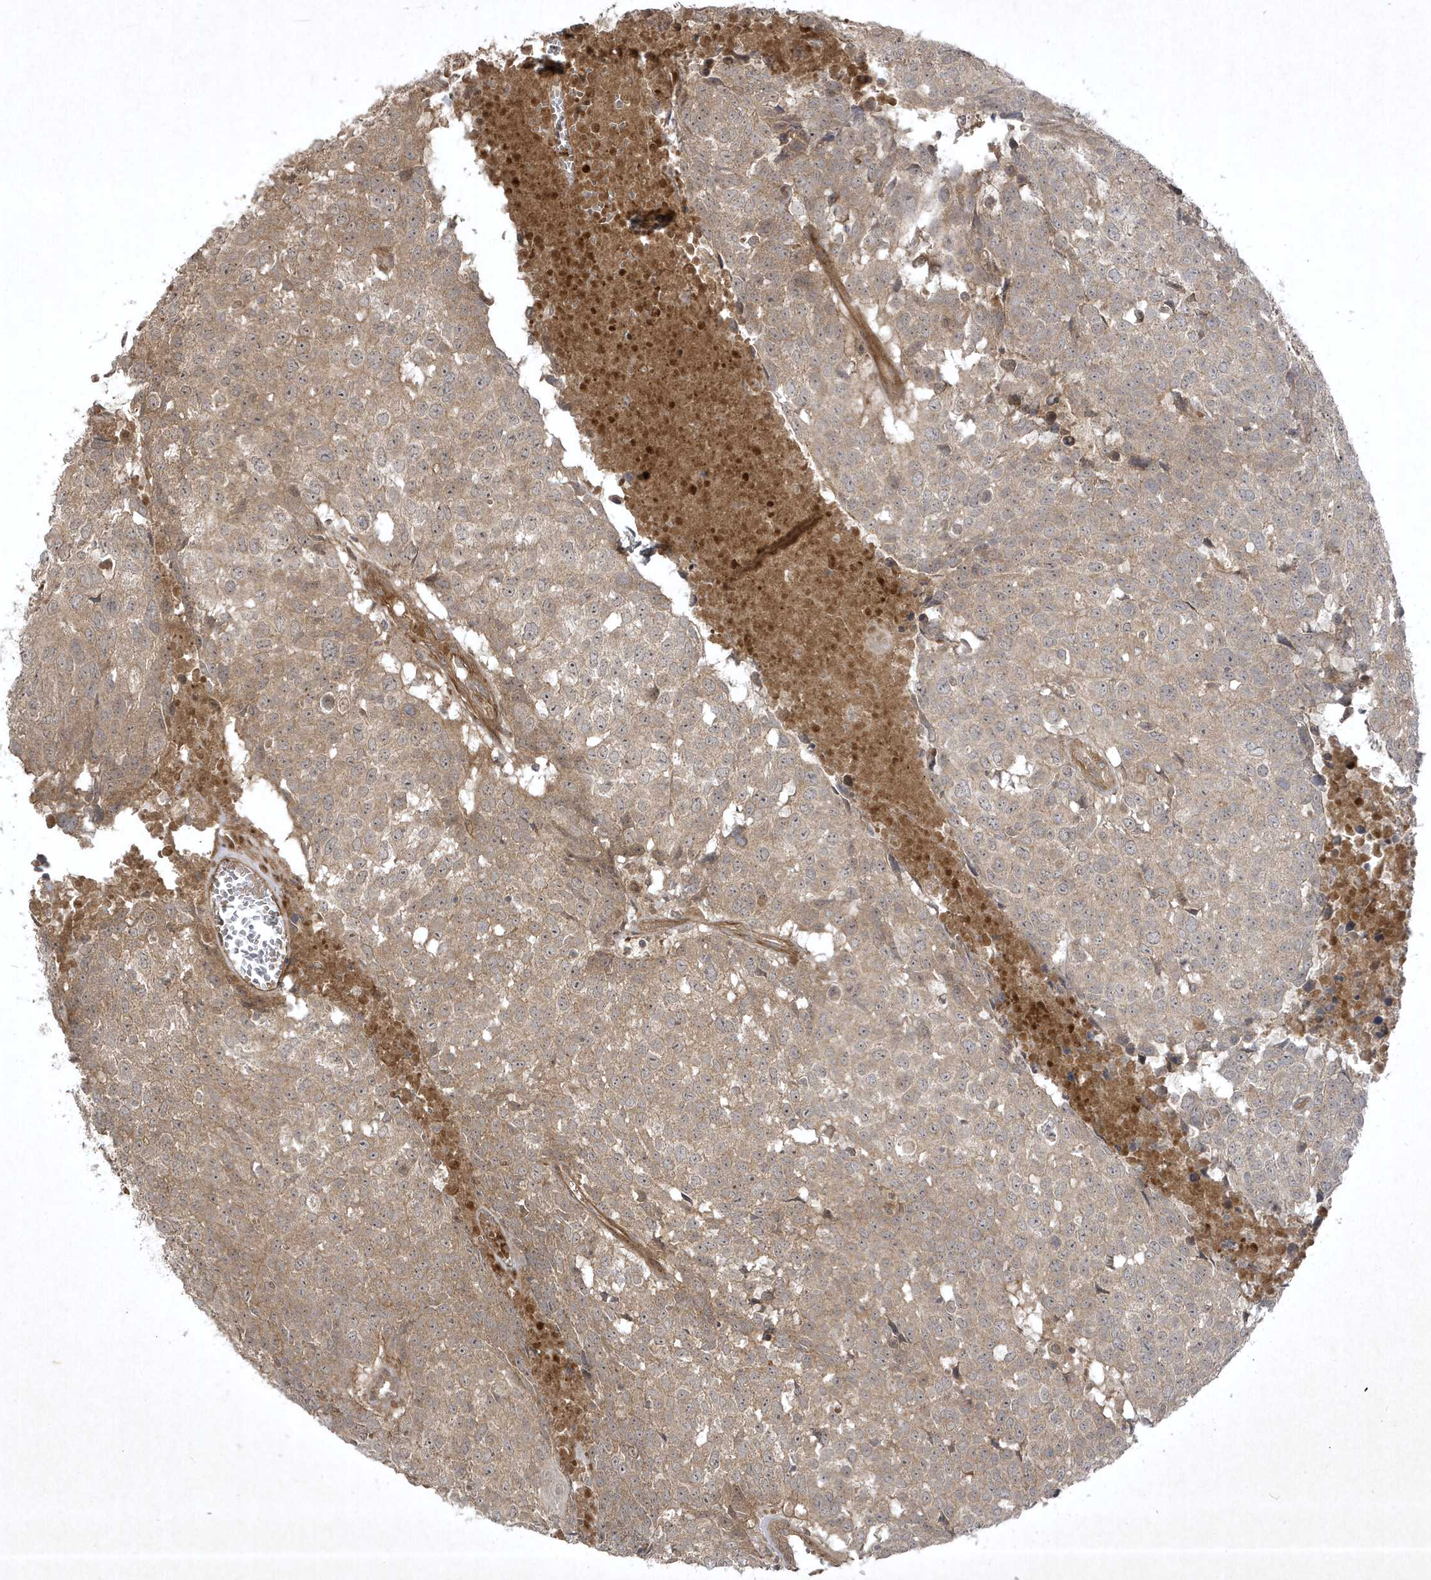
{"staining": {"intensity": "weak", "quantity": ">75%", "location": "cytoplasmic/membranous"}, "tissue": "head and neck cancer", "cell_type": "Tumor cells", "image_type": "cancer", "snomed": [{"axis": "morphology", "description": "Squamous cell carcinoma, NOS"}, {"axis": "topography", "description": "Head-Neck"}], "caption": "A brown stain highlights weak cytoplasmic/membranous staining of a protein in human head and neck cancer (squamous cell carcinoma) tumor cells.", "gene": "FAM83C", "patient": {"sex": "male", "age": 66}}